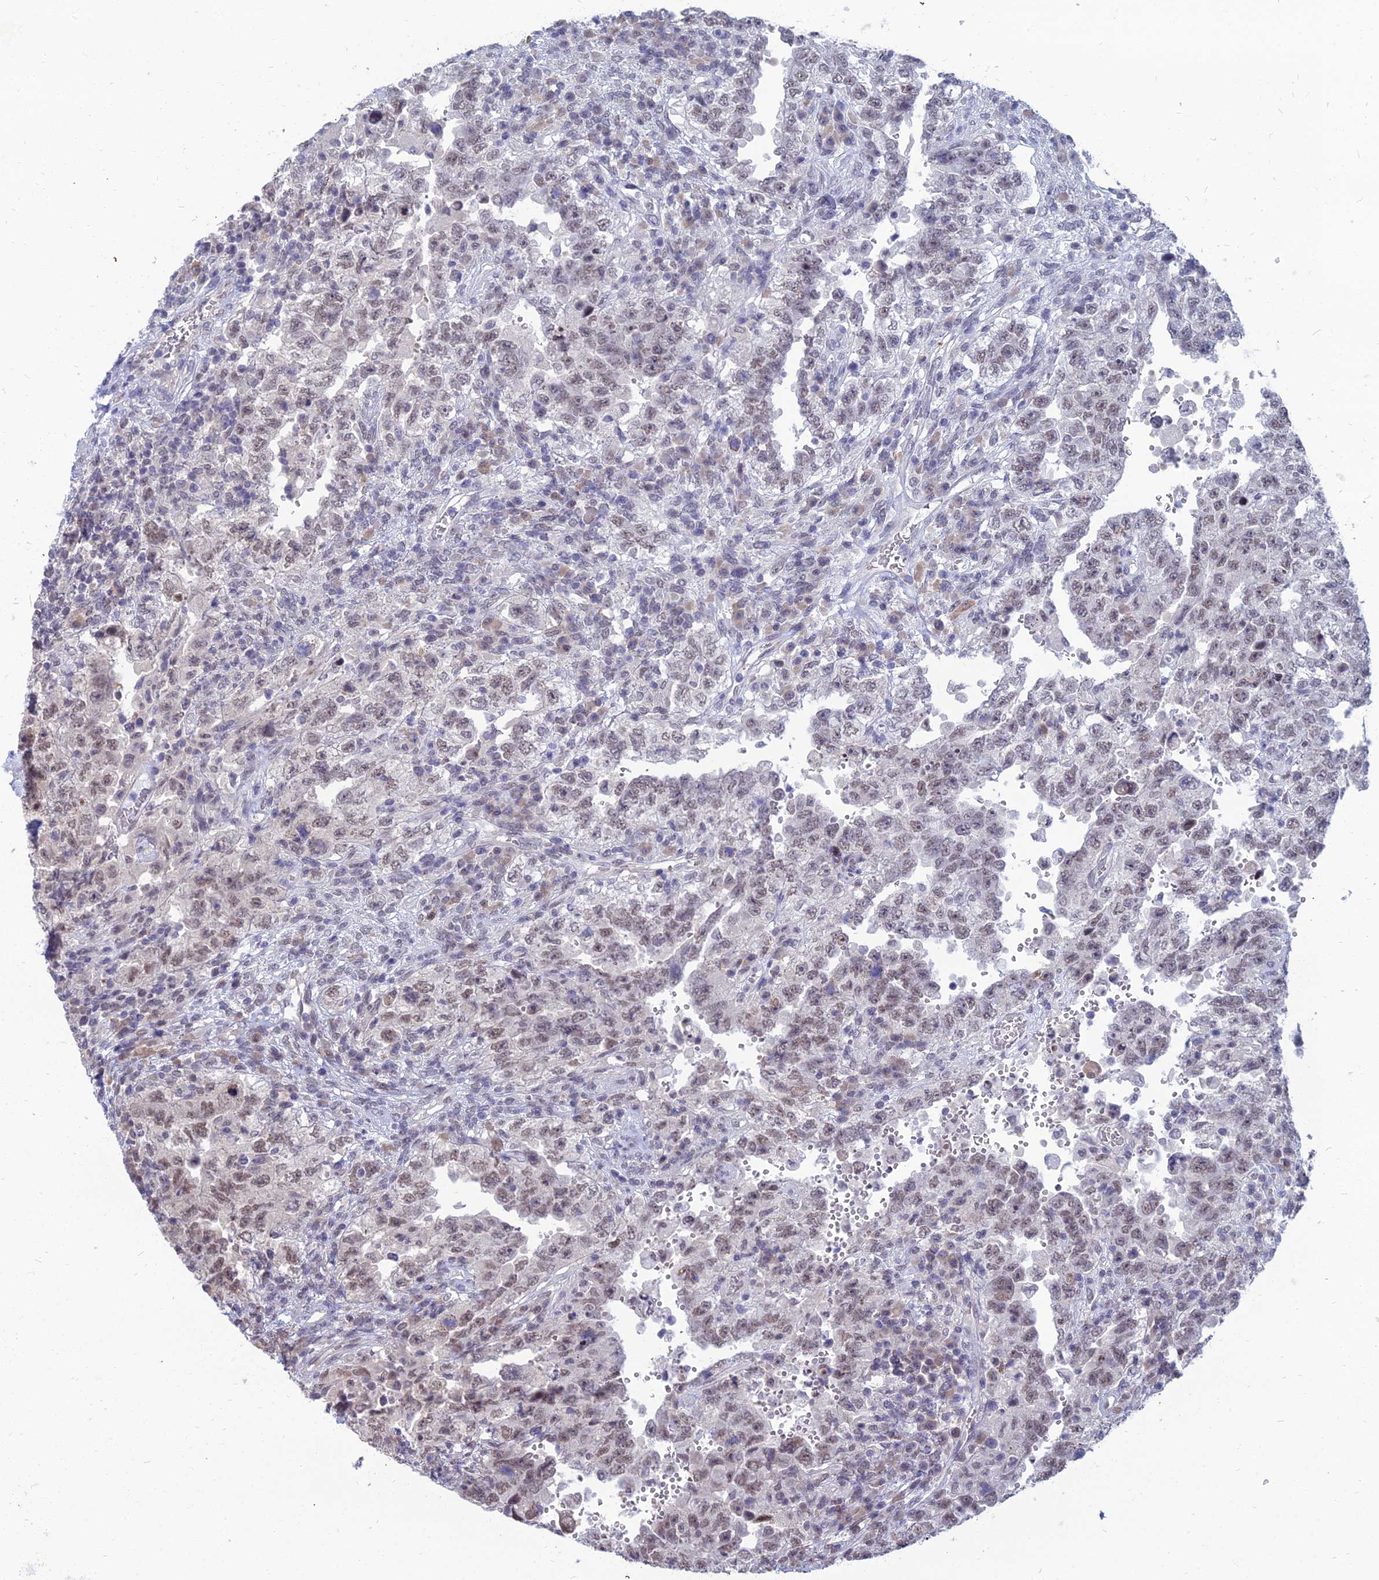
{"staining": {"intensity": "weak", "quantity": "25%-75%", "location": "nuclear"}, "tissue": "testis cancer", "cell_type": "Tumor cells", "image_type": "cancer", "snomed": [{"axis": "morphology", "description": "Carcinoma, Embryonal, NOS"}, {"axis": "topography", "description": "Testis"}], "caption": "An immunohistochemistry photomicrograph of neoplastic tissue is shown. Protein staining in brown shows weak nuclear positivity in testis cancer within tumor cells.", "gene": "SRSF7", "patient": {"sex": "male", "age": 26}}